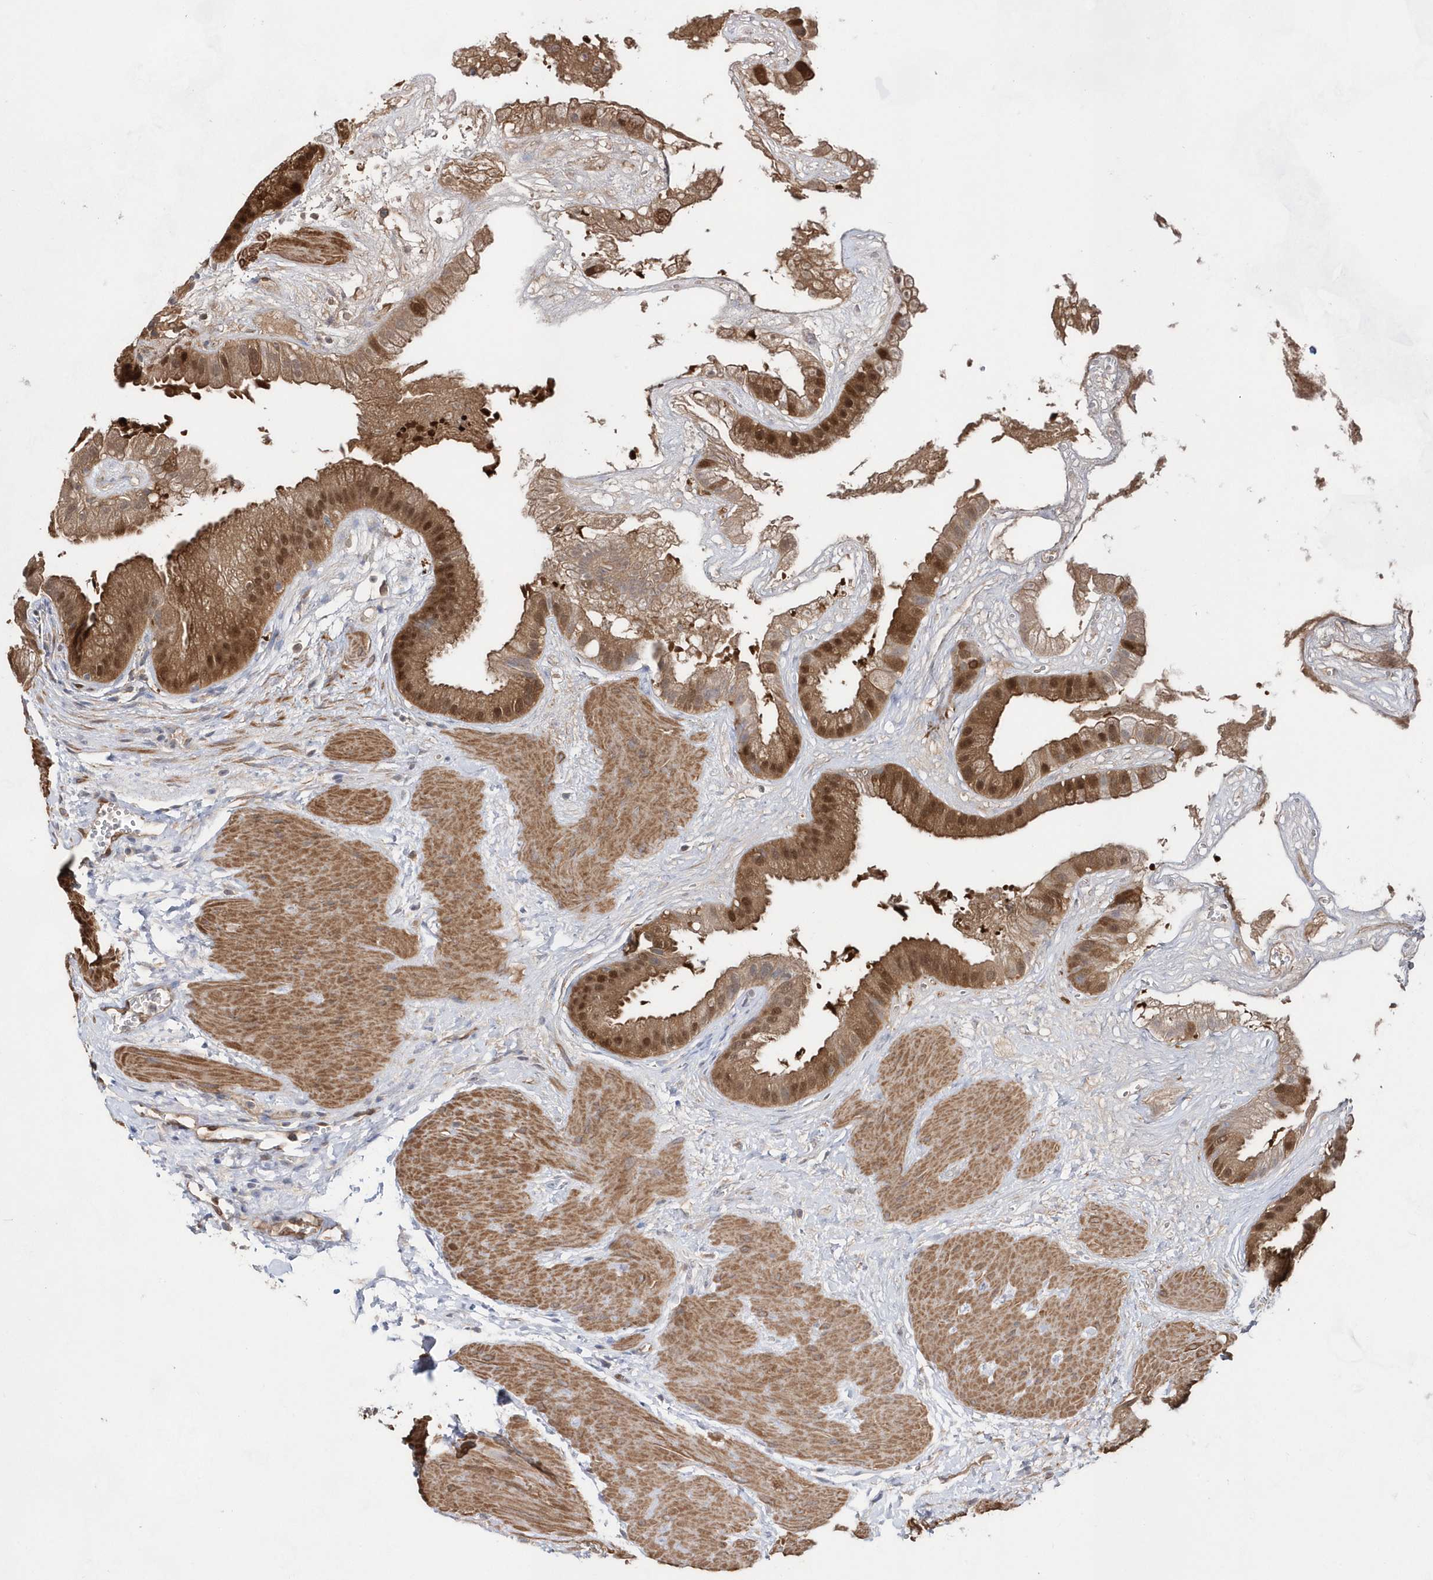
{"staining": {"intensity": "strong", "quantity": ">75%", "location": "cytoplasmic/membranous,nuclear"}, "tissue": "gallbladder", "cell_type": "Glandular cells", "image_type": "normal", "snomed": [{"axis": "morphology", "description": "Normal tissue, NOS"}, {"axis": "topography", "description": "Gallbladder"}], "caption": "This histopathology image reveals IHC staining of benign gallbladder, with high strong cytoplasmic/membranous,nuclear positivity in about >75% of glandular cells.", "gene": "BDH2", "patient": {"sex": "male", "age": 55}}